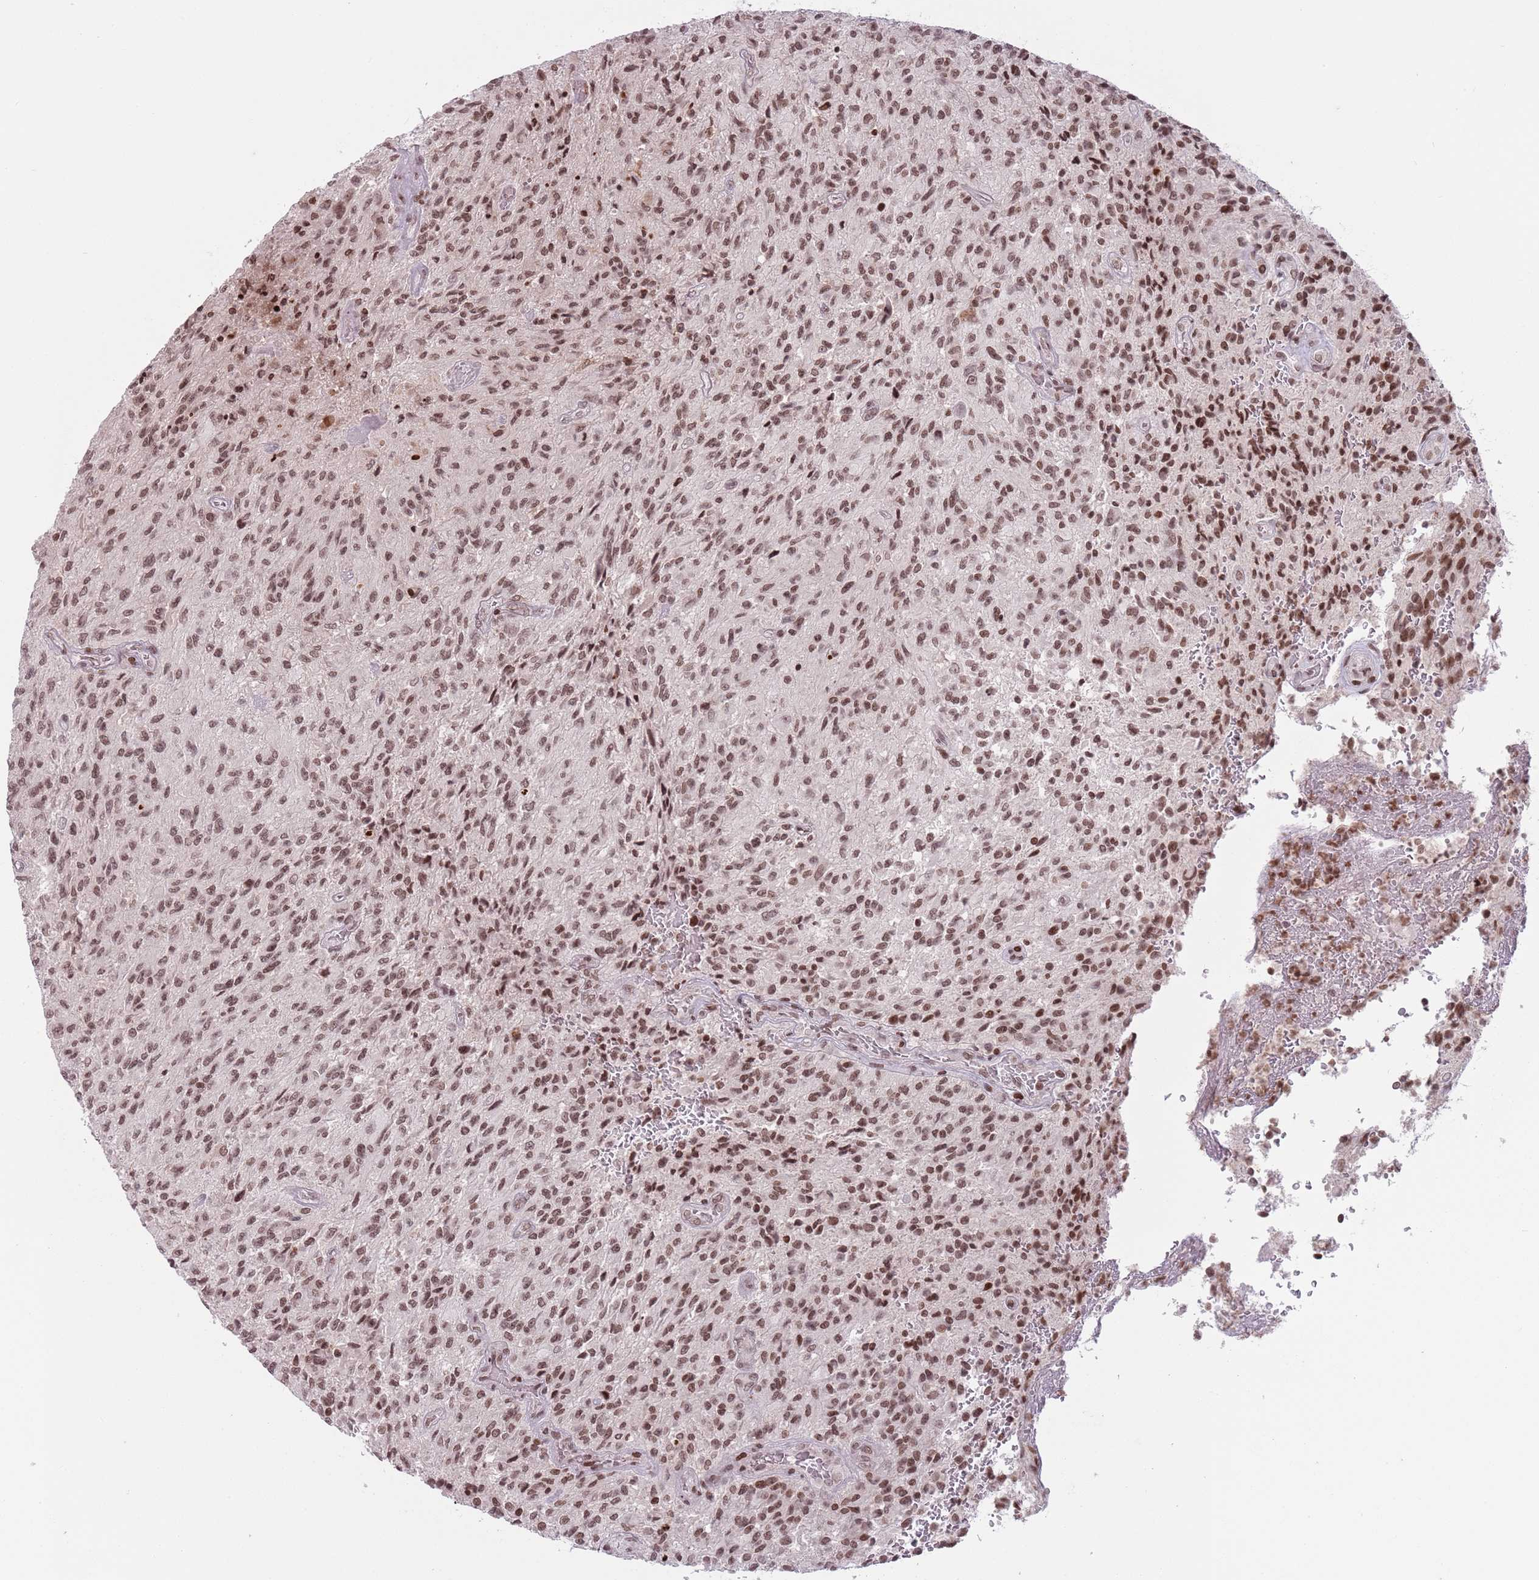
{"staining": {"intensity": "moderate", "quantity": ">75%", "location": "nuclear"}, "tissue": "glioma", "cell_type": "Tumor cells", "image_type": "cancer", "snomed": [{"axis": "morphology", "description": "Normal tissue, NOS"}, {"axis": "morphology", "description": "Glioma, malignant, High grade"}, {"axis": "topography", "description": "Cerebral cortex"}], "caption": "This micrograph reveals malignant glioma (high-grade) stained with immunohistochemistry to label a protein in brown. The nuclear of tumor cells show moderate positivity for the protein. Nuclei are counter-stained blue.", "gene": "SH3RF3", "patient": {"sex": "male", "age": 56}}